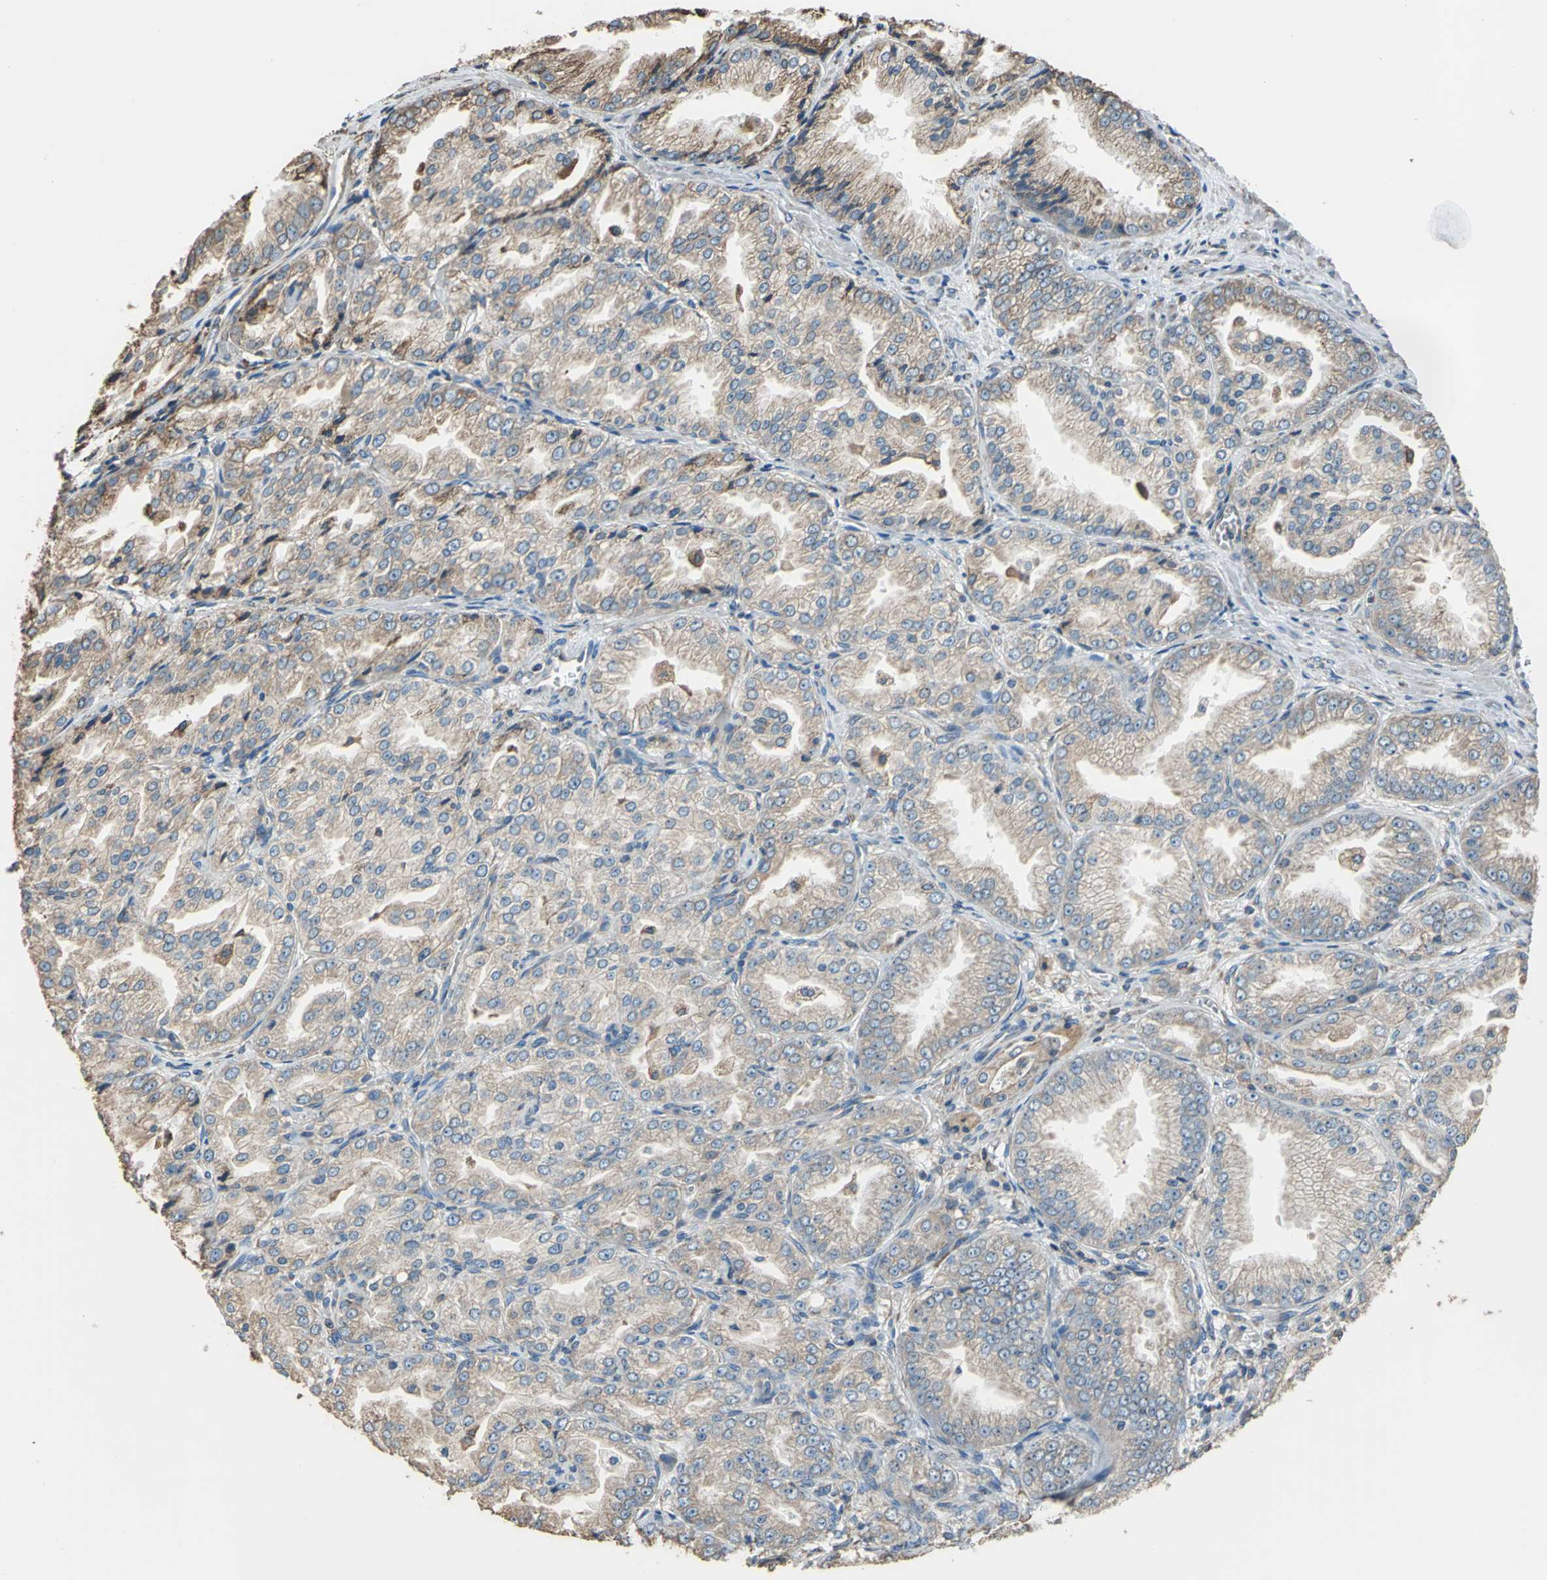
{"staining": {"intensity": "moderate", "quantity": ">75%", "location": "cytoplasmic/membranous"}, "tissue": "prostate cancer", "cell_type": "Tumor cells", "image_type": "cancer", "snomed": [{"axis": "morphology", "description": "Adenocarcinoma, High grade"}, {"axis": "topography", "description": "Prostate"}], "caption": "Protein staining of prostate cancer (high-grade adenocarcinoma) tissue reveals moderate cytoplasmic/membranous staining in about >75% of tumor cells. The staining was performed using DAB to visualize the protein expression in brown, while the nuclei were stained in blue with hematoxylin (Magnification: 20x).", "gene": "GPANK1", "patient": {"sex": "male", "age": 61}}